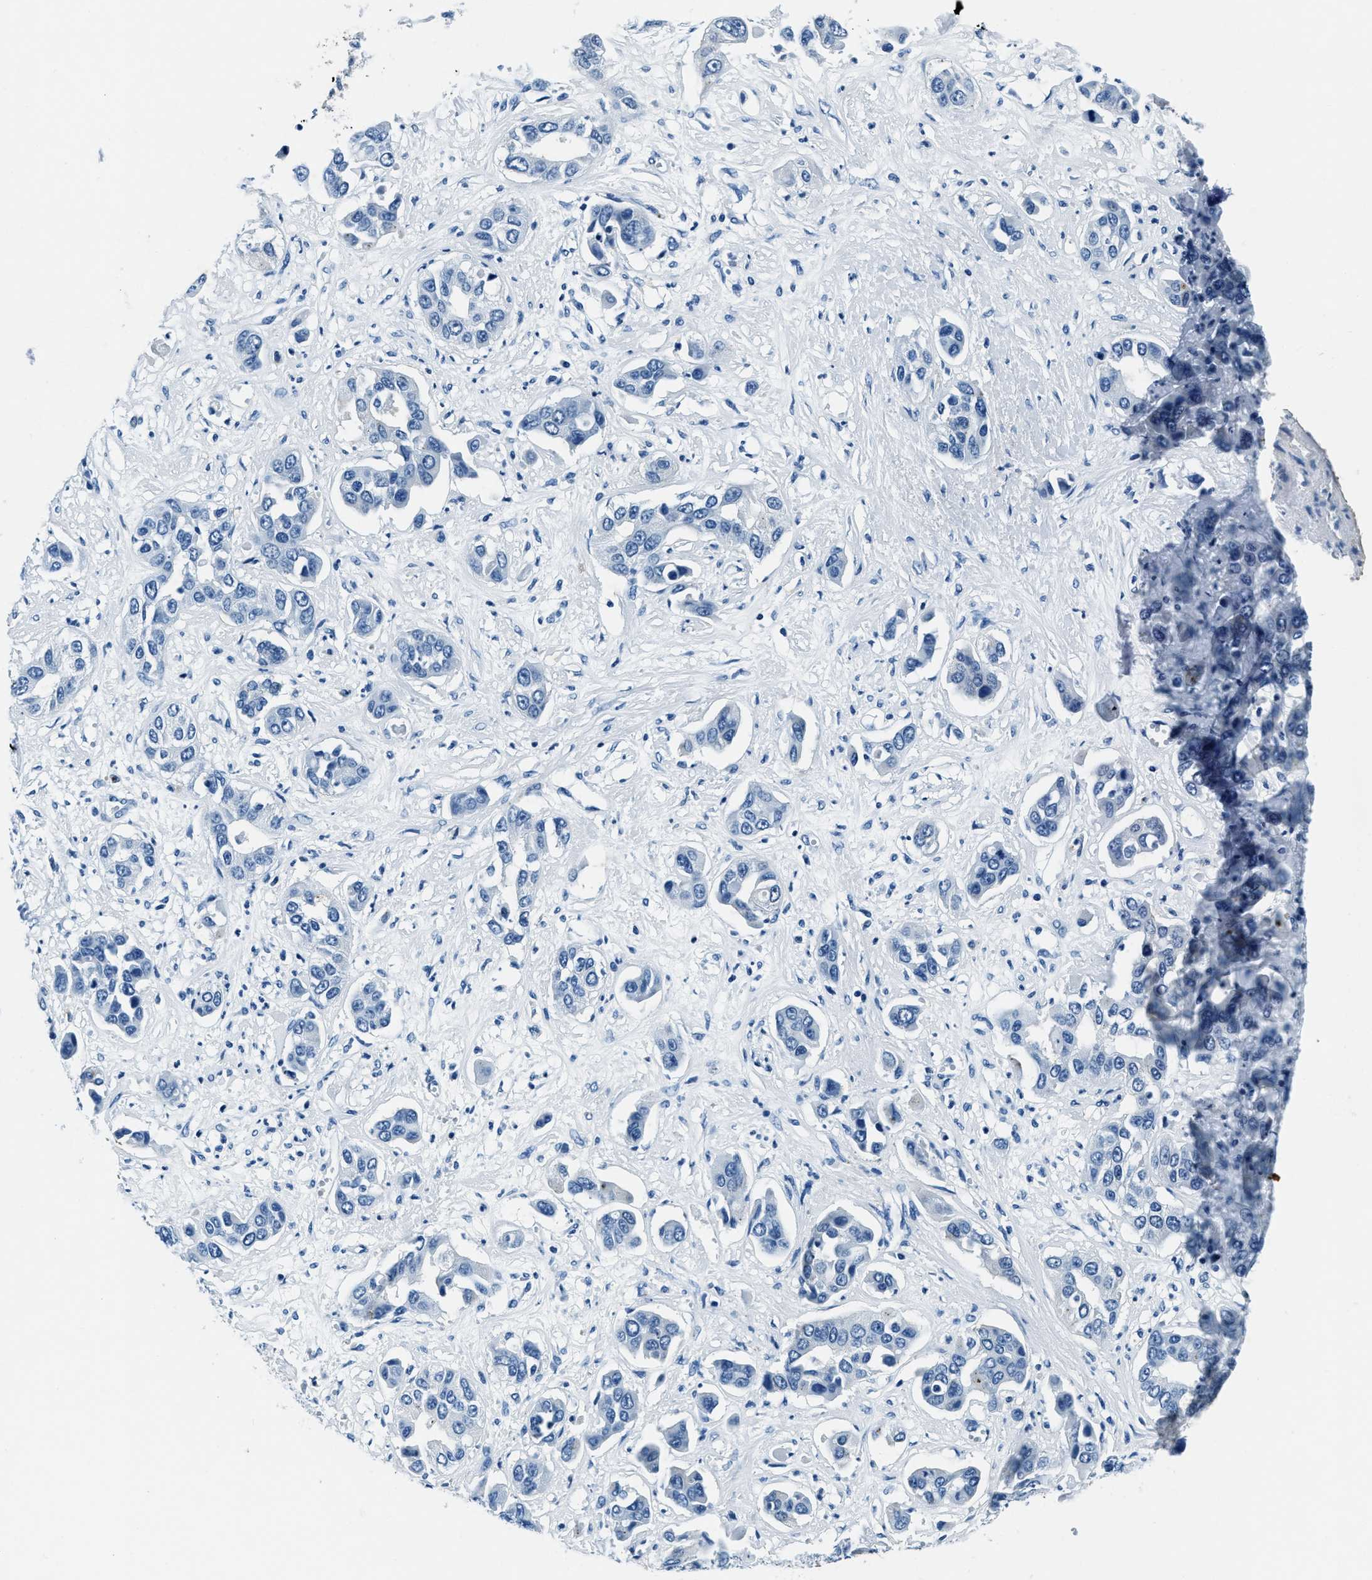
{"staining": {"intensity": "negative", "quantity": "none", "location": "none"}, "tissue": "liver cancer", "cell_type": "Tumor cells", "image_type": "cancer", "snomed": [{"axis": "morphology", "description": "Cholangiocarcinoma"}, {"axis": "topography", "description": "Liver"}], "caption": "High power microscopy image of an immunohistochemistry (IHC) micrograph of liver cholangiocarcinoma, revealing no significant staining in tumor cells. (DAB (3,3'-diaminobenzidine) immunohistochemistry (IHC) with hematoxylin counter stain).", "gene": "PTPDC1", "patient": {"sex": "female", "age": 52}}